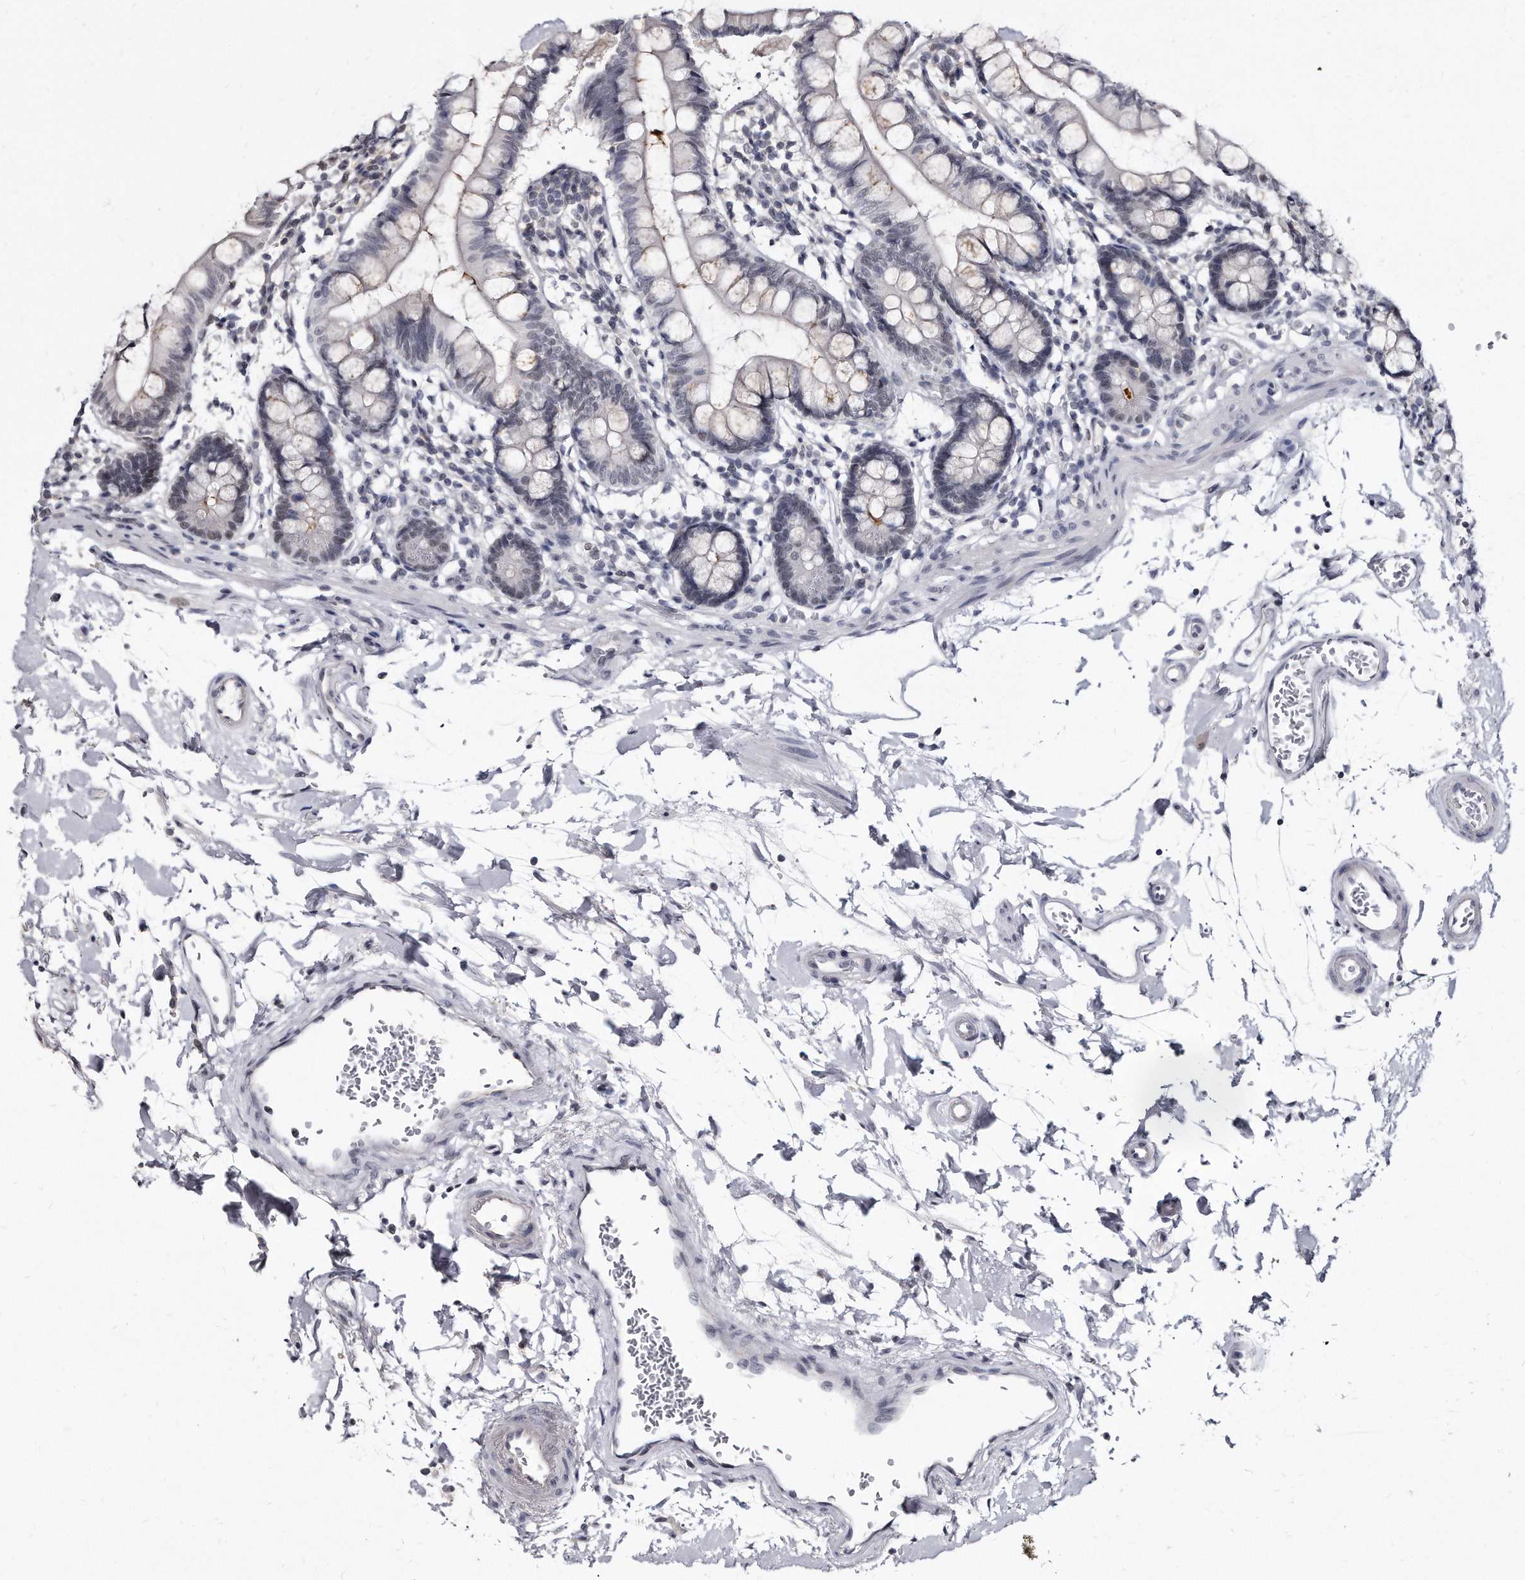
{"staining": {"intensity": "negative", "quantity": "none", "location": "none"}, "tissue": "small intestine", "cell_type": "Glandular cells", "image_type": "normal", "snomed": [{"axis": "morphology", "description": "Normal tissue, NOS"}, {"axis": "topography", "description": "Small intestine"}], "caption": "Glandular cells show no significant protein positivity in benign small intestine.", "gene": "KLHDC3", "patient": {"sex": "female", "age": 84}}